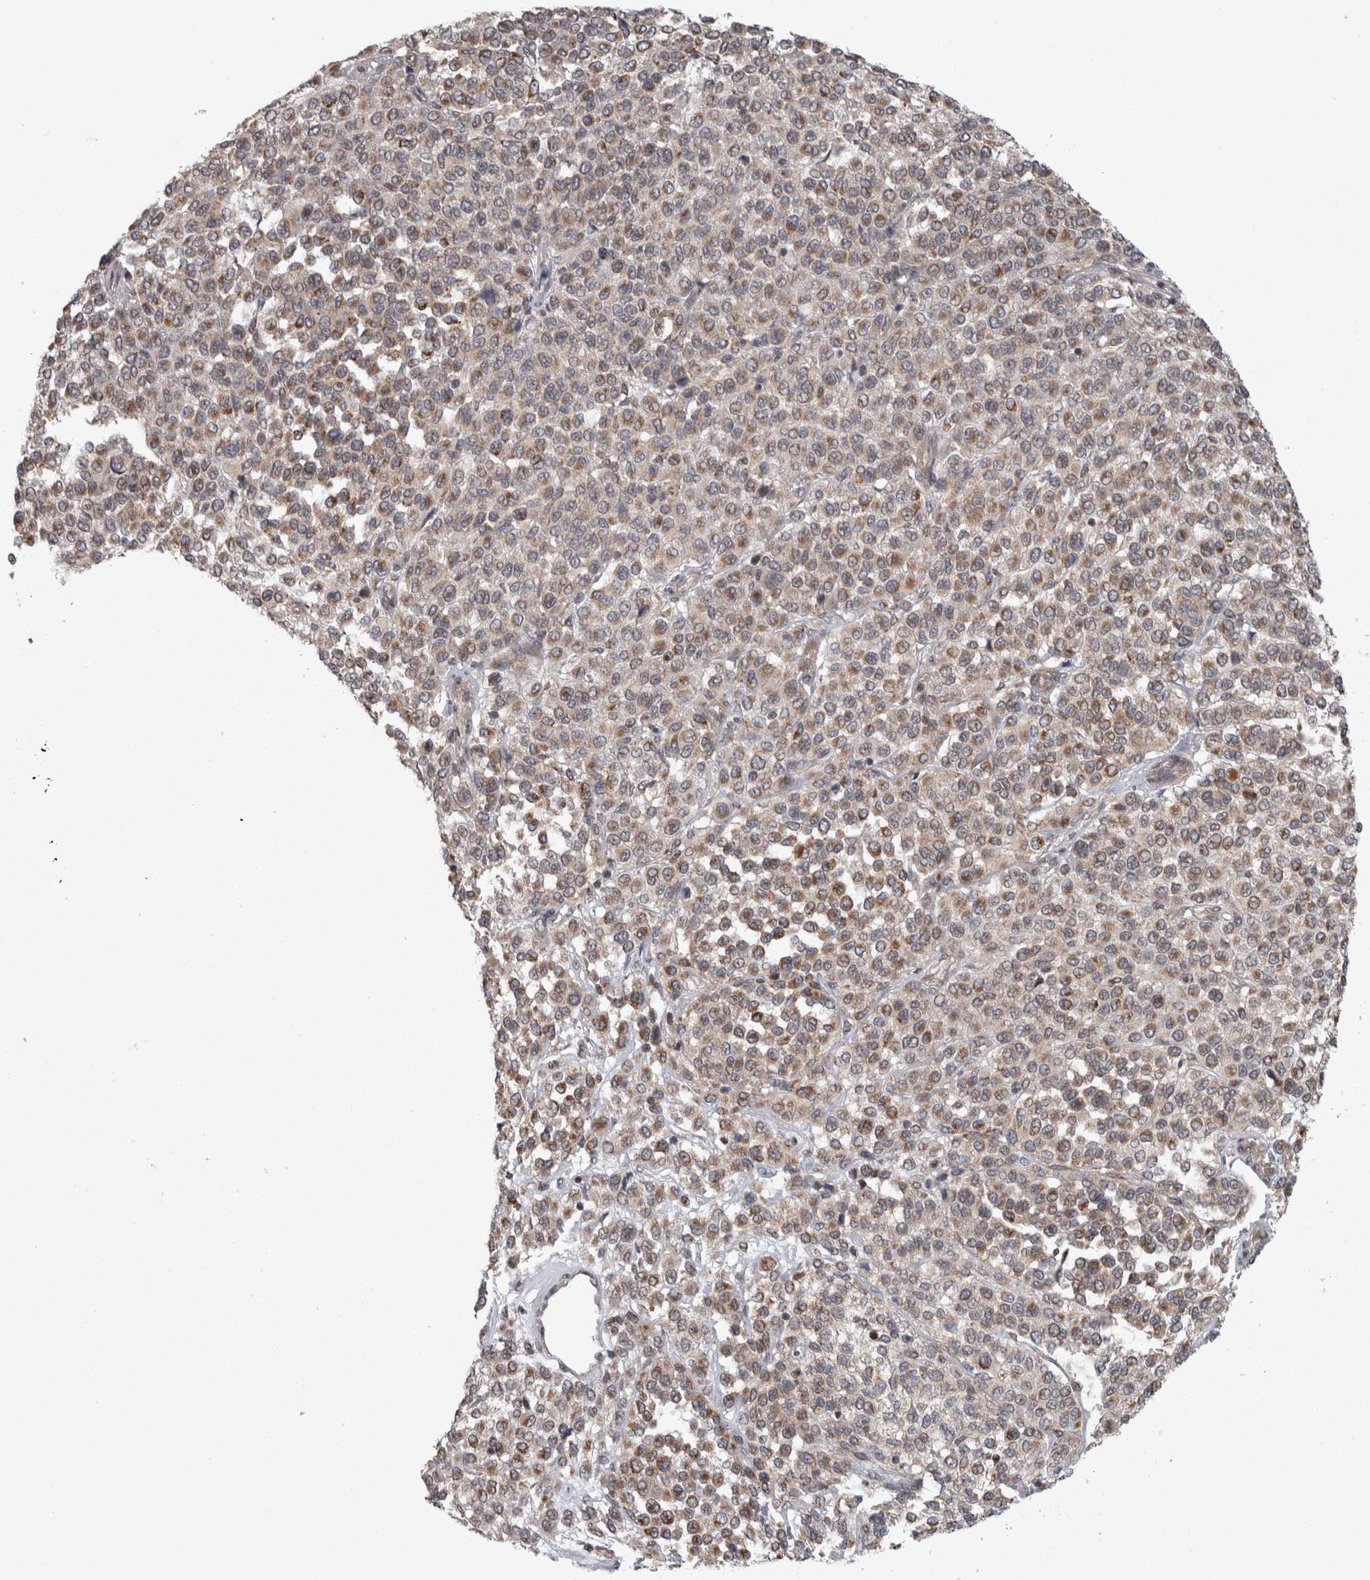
{"staining": {"intensity": "moderate", "quantity": ">75%", "location": "cytoplasmic/membranous"}, "tissue": "melanoma", "cell_type": "Tumor cells", "image_type": "cancer", "snomed": [{"axis": "morphology", "description": "Malignant melanoma, Metastatic site"}, {"axis": "topography", "description": "Pancreas"}], "caption": "IHC image of neoplastic tissue: human malignant melanoma (metastatic site) stained using IHC exhibits medium levels of moderate protein expression localized specifically in the cytoplasmic/membranous of tumor cells, appearing as a cytoplasmic/membranous brown color.", "gene": "CWC27", "patient": {"sex": "female", "age": 30}}